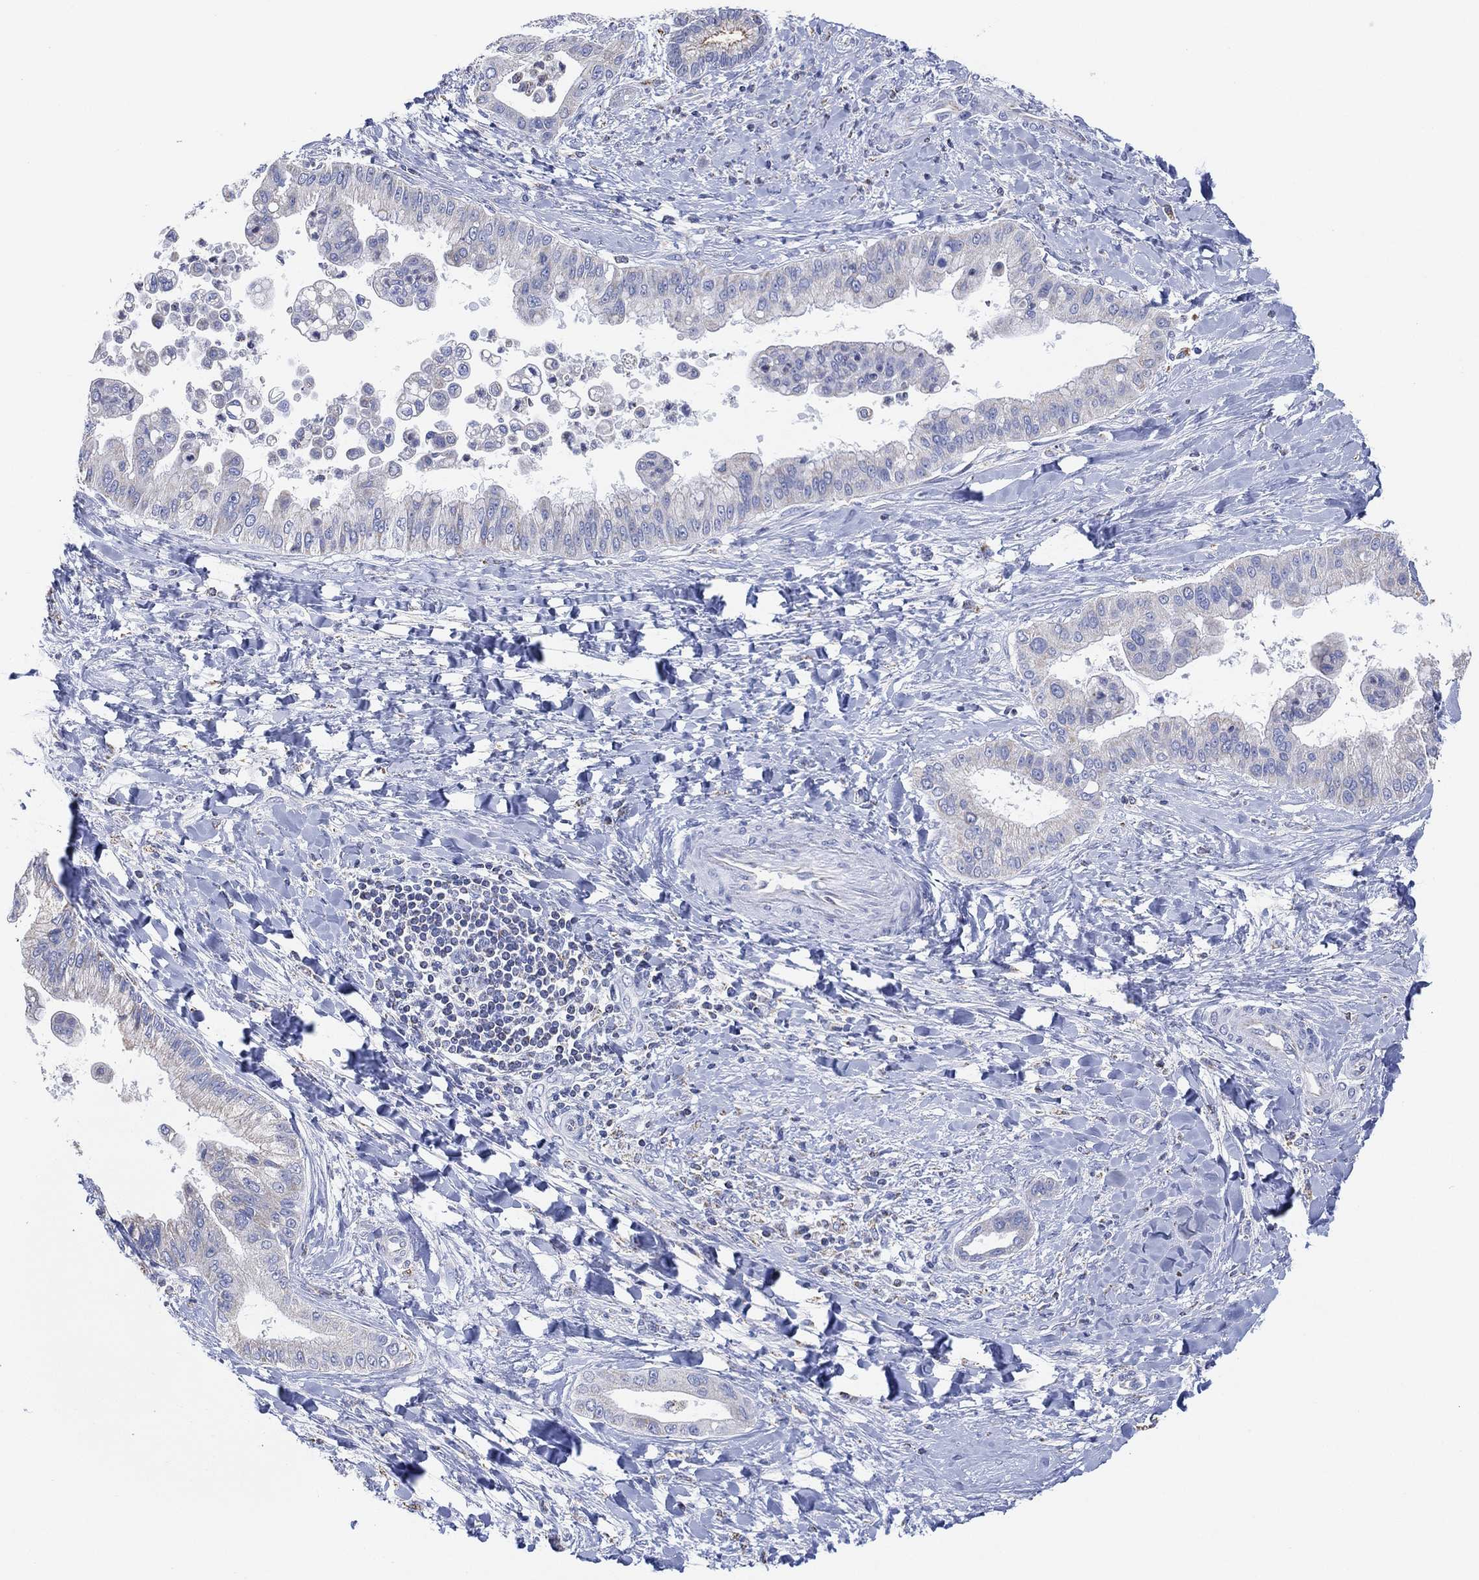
{"staining": {"intensity": "negative", "quantity": "none", "location": "none"}, "tissue": "liver cancer", "cell_type": "Tumor cells", "image_type": "cancer", "snomed": [{"axis": "morphology", "description": "Cholangiocarcinoma"}, {"axis": "topography", "description": "Liver"}], "caption": "DAB immunohistochemical staining of liver cancer (cholangiocarcinoma) reveals no significant expression in tumor cells. (DAB IHC with hematoxylin counter stain).", "gene": "CFTR", "patient": {"sex": "female", "age": 54}}